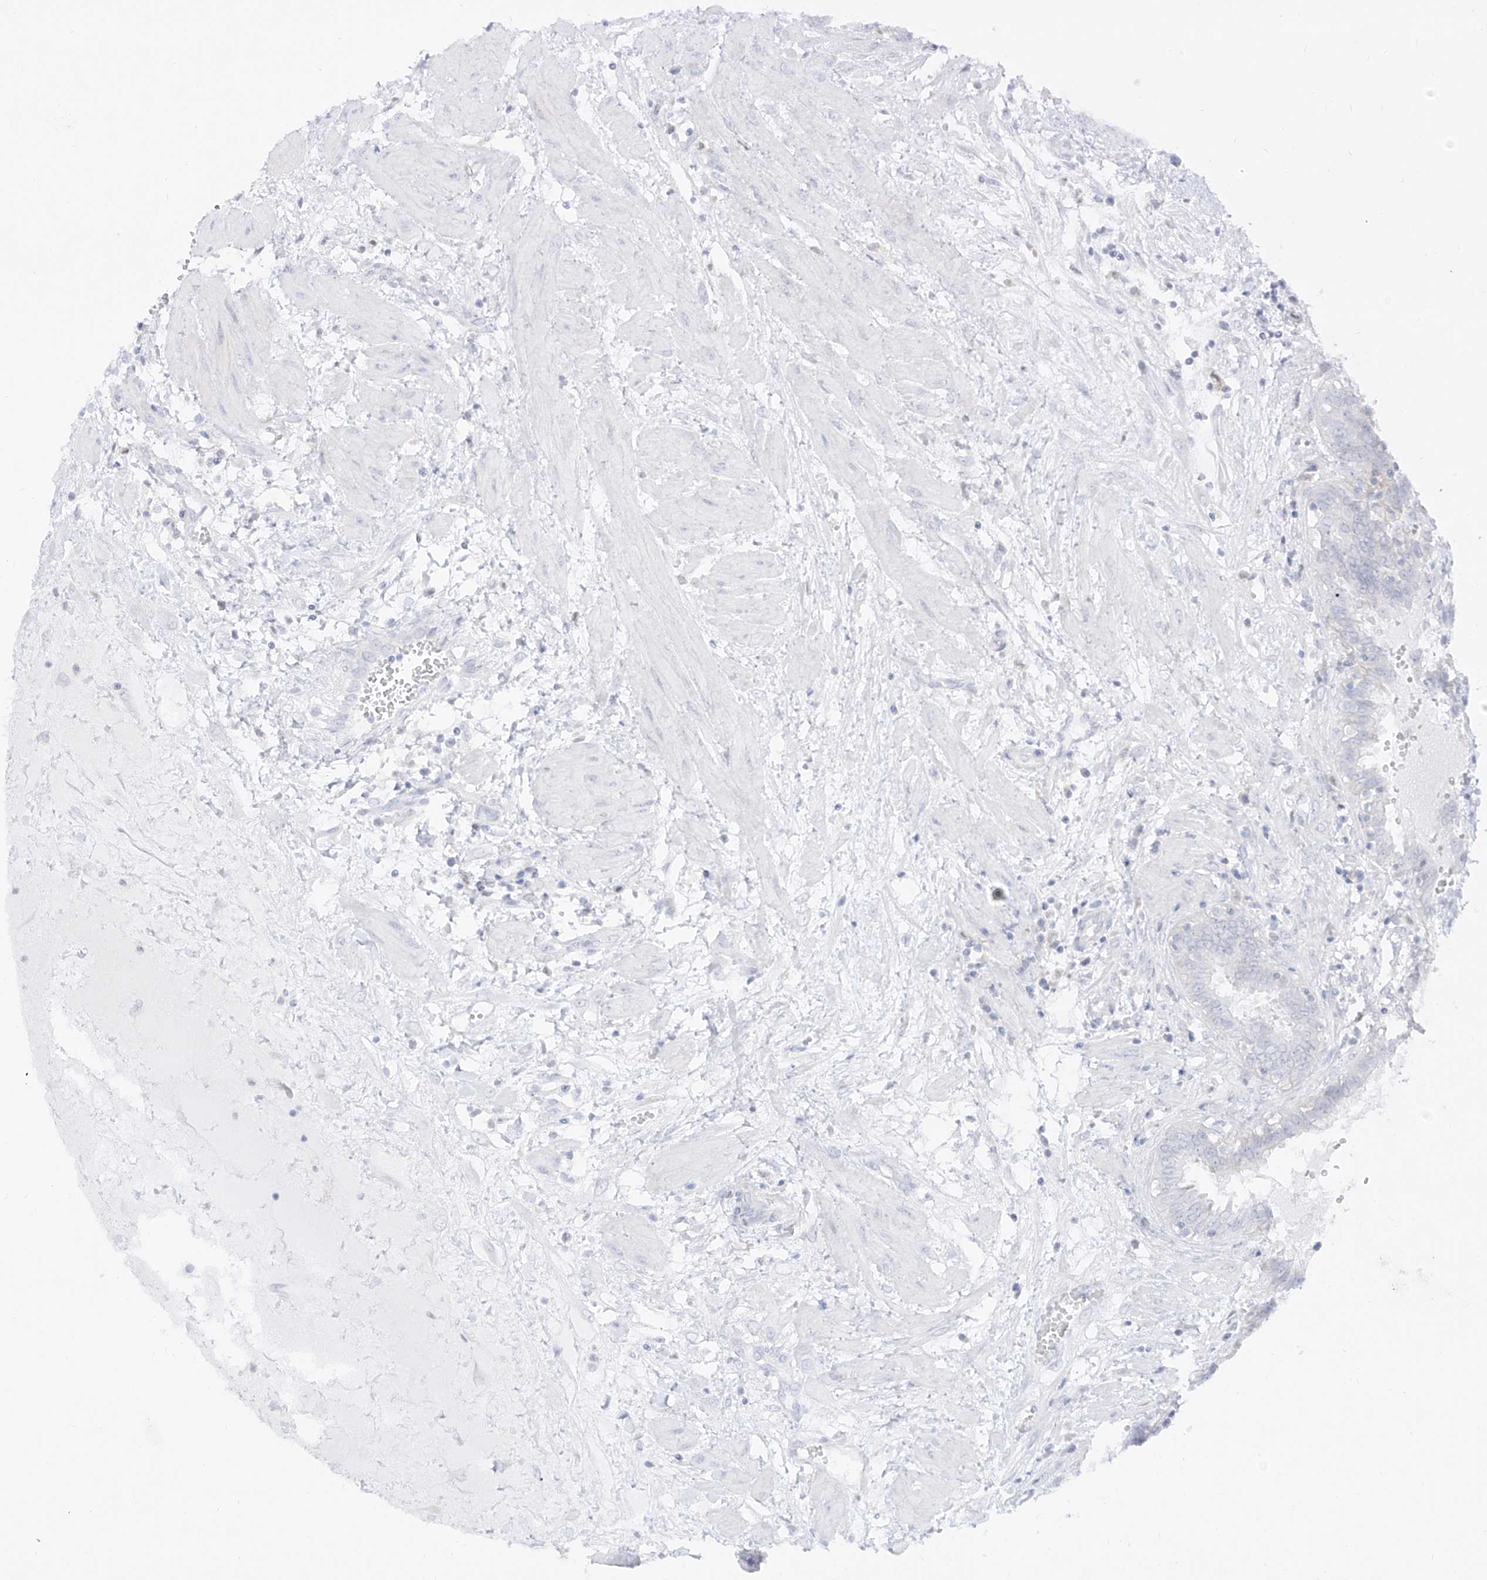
{"staining": {"intensity": "negative", "quantity": "none", "location": "none"}, "tissue": "fallopian tube", "cell_type": "Glandular cells", "image_type": "normal", "snomed": [{"axis": "morphology", "description": "Normal tissue, NOS"}, {"axis": "topography", "description": "Fallopian tube"}, {"axis": "topography", "description": "Placenta"}], "caption": "The IHC photomicrograph has no significant expression in glandular cells of fallopian tube.", "gene": "DMKN", "patient": {"sex": "female", "age": 32}}